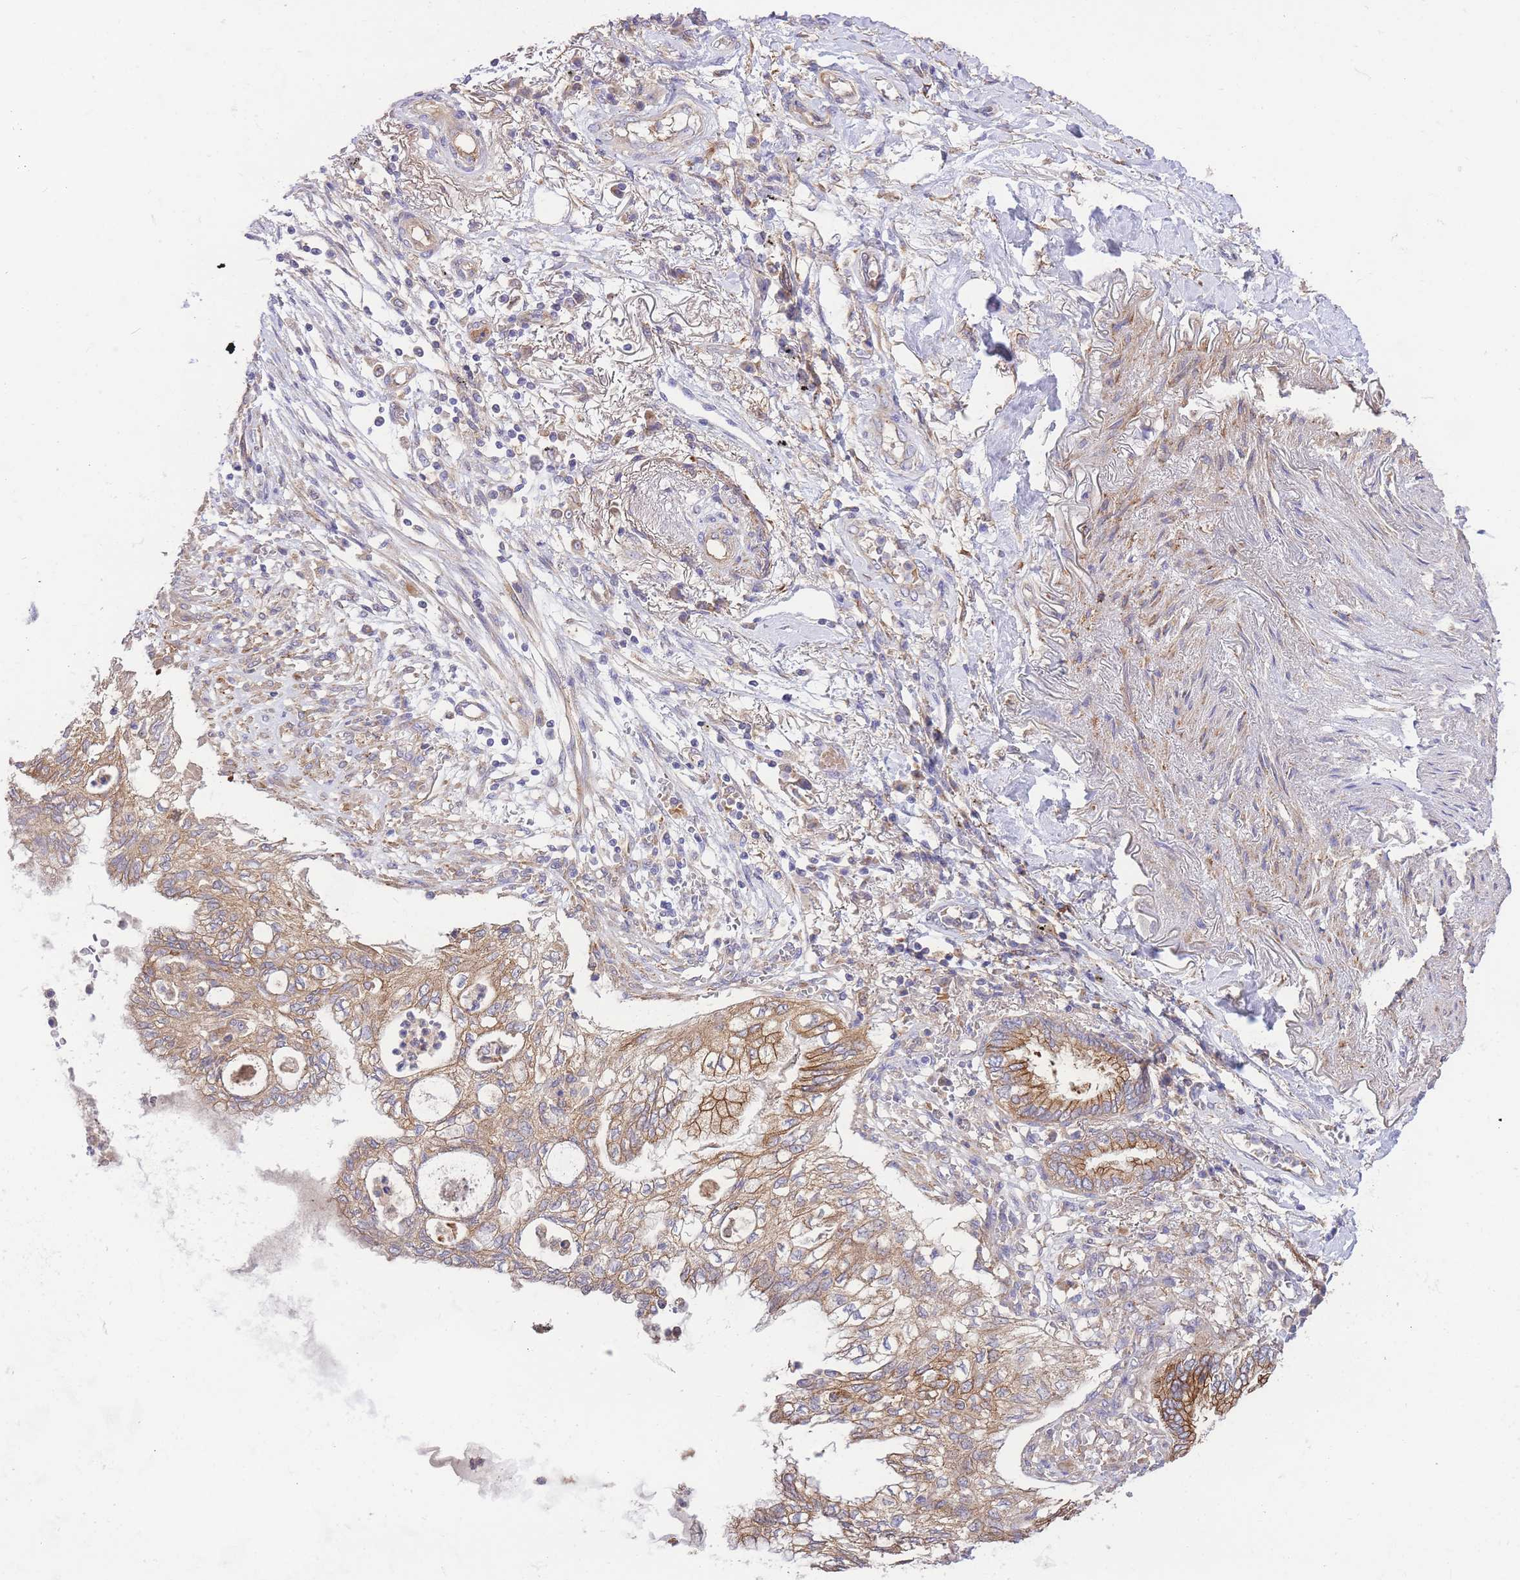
{"staining": {"intensity": "moderate", "quantity": ">75%", "location": "cytoplasmic/membranous"}, "tissue": "lung cancer", "cell_type": "Tumor cells", "image_type": "cancer", "snomed": [{"axis": "morphology", "description": "Adenocarcinoma, NOS"}, {"axis": "topography", "description": "Lung"}], "caption": "An image of lung cancer stained for a protein reveals moderate cytoplasmic/membranous brown staining in tumor cells.", "gene": "INSYN2B", "patient": {"sex": "female", "age": 70}}